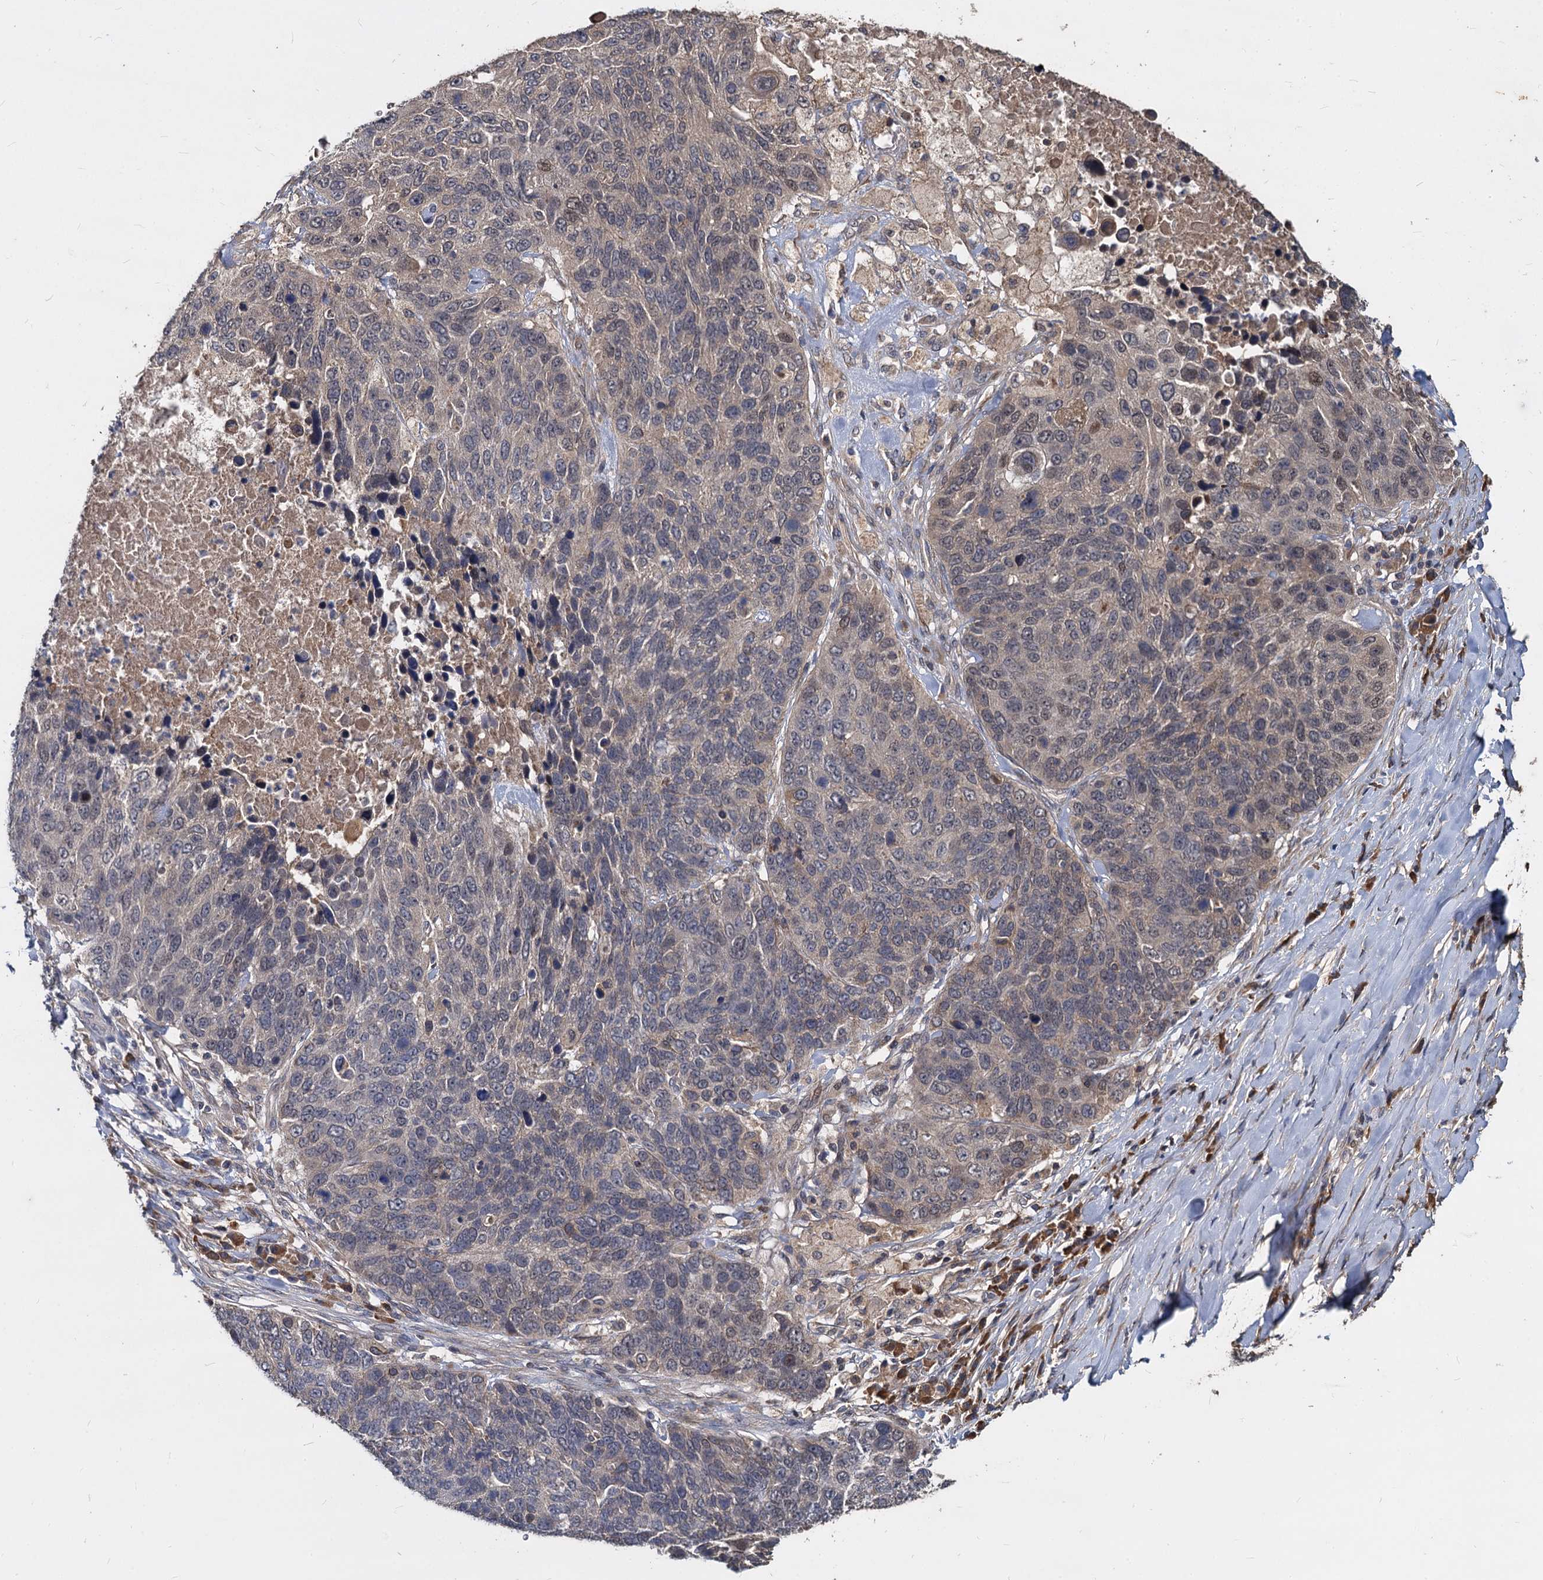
{"staining": {"intensity": "weak", "quantity": "<25%", "location": "cytoplasmic/membranous"}, "tissue": "lung cancer", "cell_type": "Tumor cells", "image_type": "cancer", "snomed": [{"axis": "morphology", "description": "Normal tissue, NOS"}, {"axis": "morphology", "description": "Squamous cell carcinoma, NOS"}, {"axis": "topography", "description": "Lymph node"}, {"axis": "topography", "description": "Lung"}], "caption": "The image reveals no significant positivity in tumor cells of lung cancer. The staining was performed using DAB (3,3'-diaminobenzidine) to visualize the protein expression in brown, while the nuclei were stained in blue with hematoxylin (Magnification: 20x).", "gene": "CCDC184", "patient": {"sex": "male", "age": 66}}